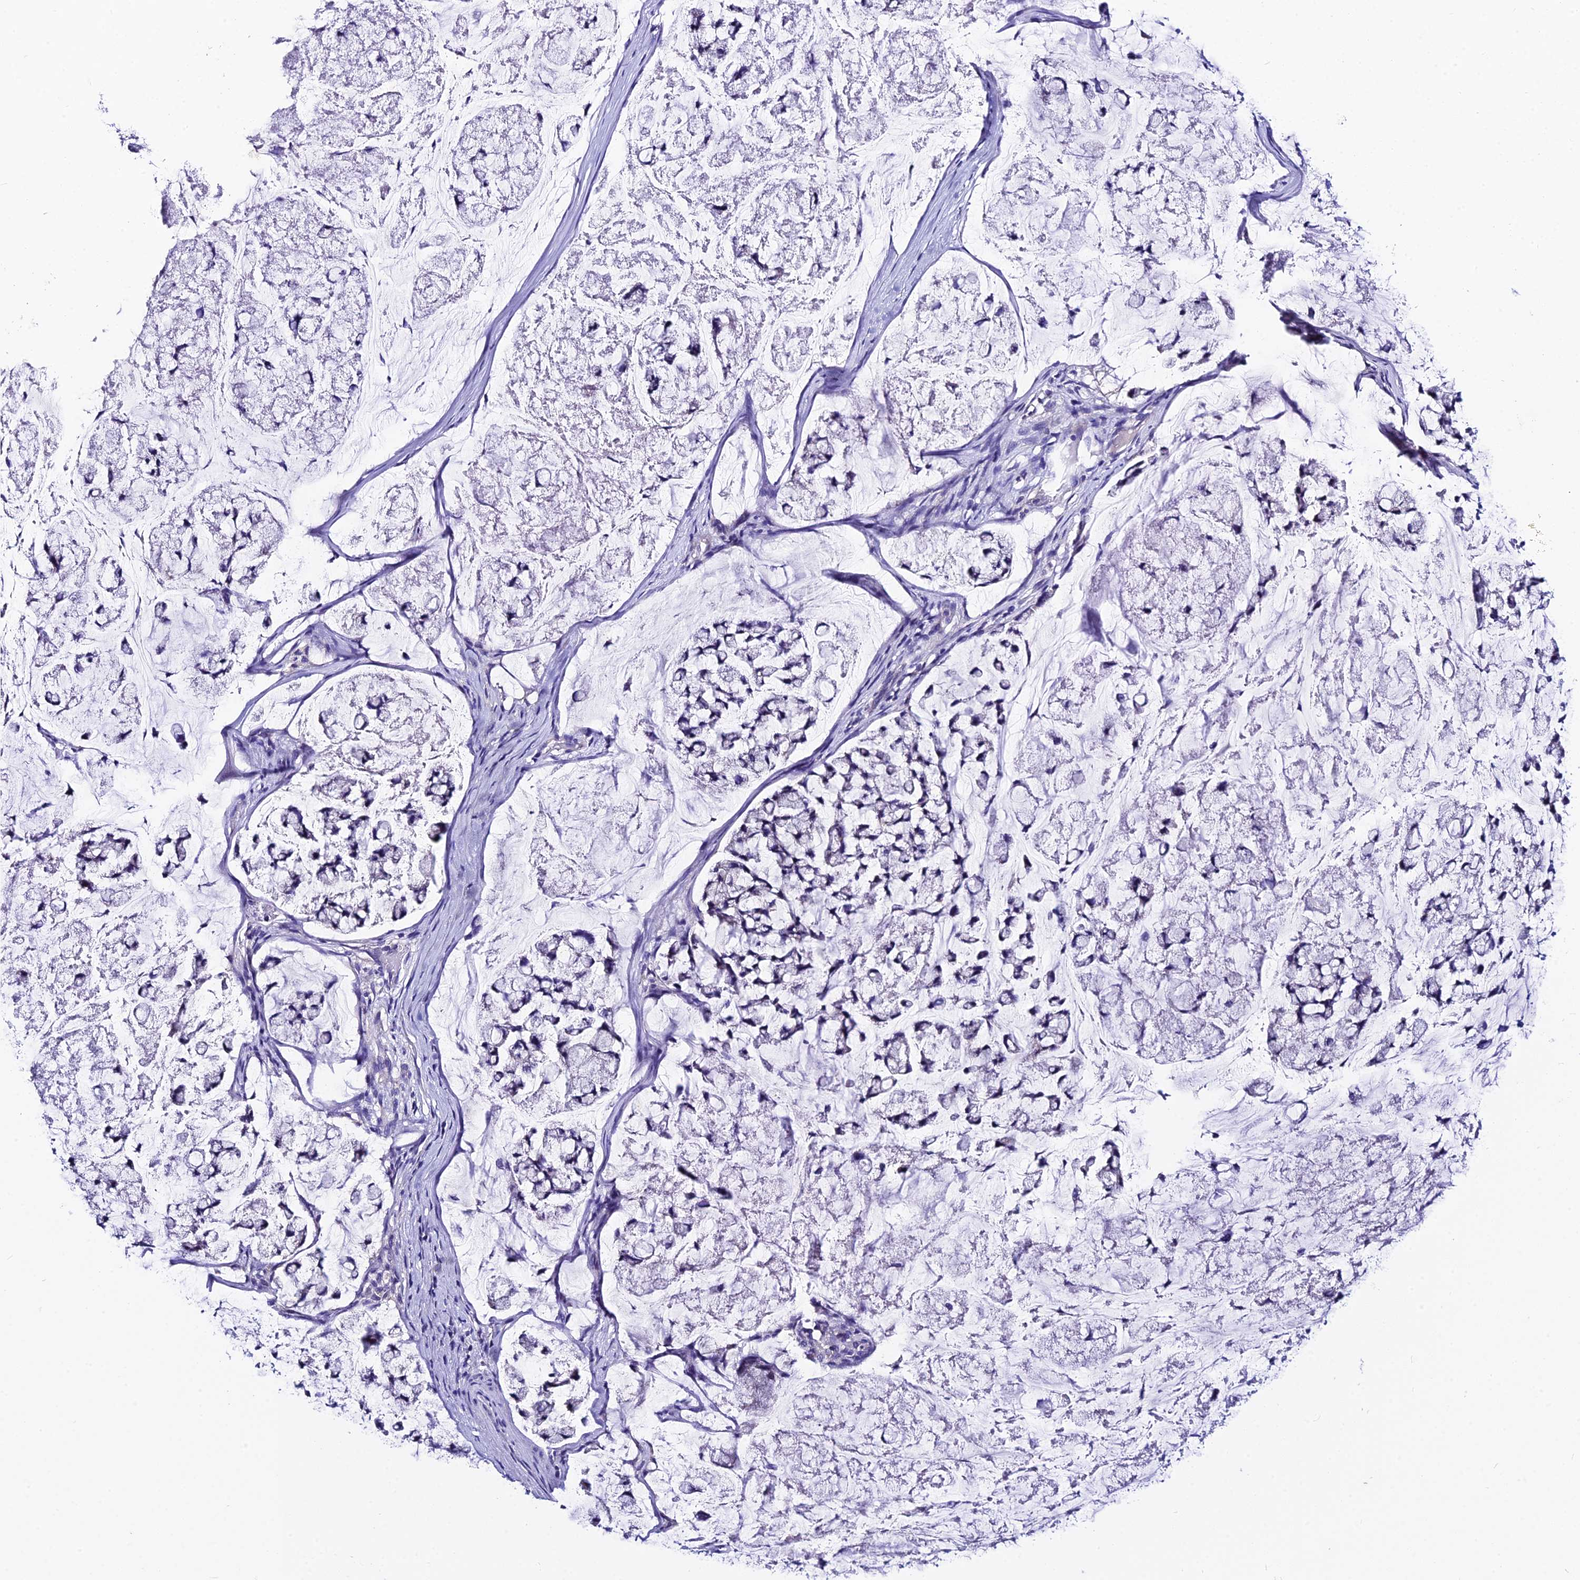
{"staining": {"intensity": "negative", "quantity": "none", "location": "none"}, "tissue": "stomach cancer", "cell_type": "Tumor cells", "image_type": "cancer", "snomed": [{"axis": "morphology", "description": "Adenocarcinoma, NOS"}, {"axis": "topography", "description": "Stomach, lower"}], "caption": "Immunohistochemistry (IHC) photomicrograph of human adenocarcinoma (stomach) stained for a protein (brown), which displays no expression in tumor cells. The staining is performed using DAB brown chromogen with nuclei counter-stained in using hematoxylin.", "gene": "LGALS7", "patient": {"sex": "male", "age": 67}}